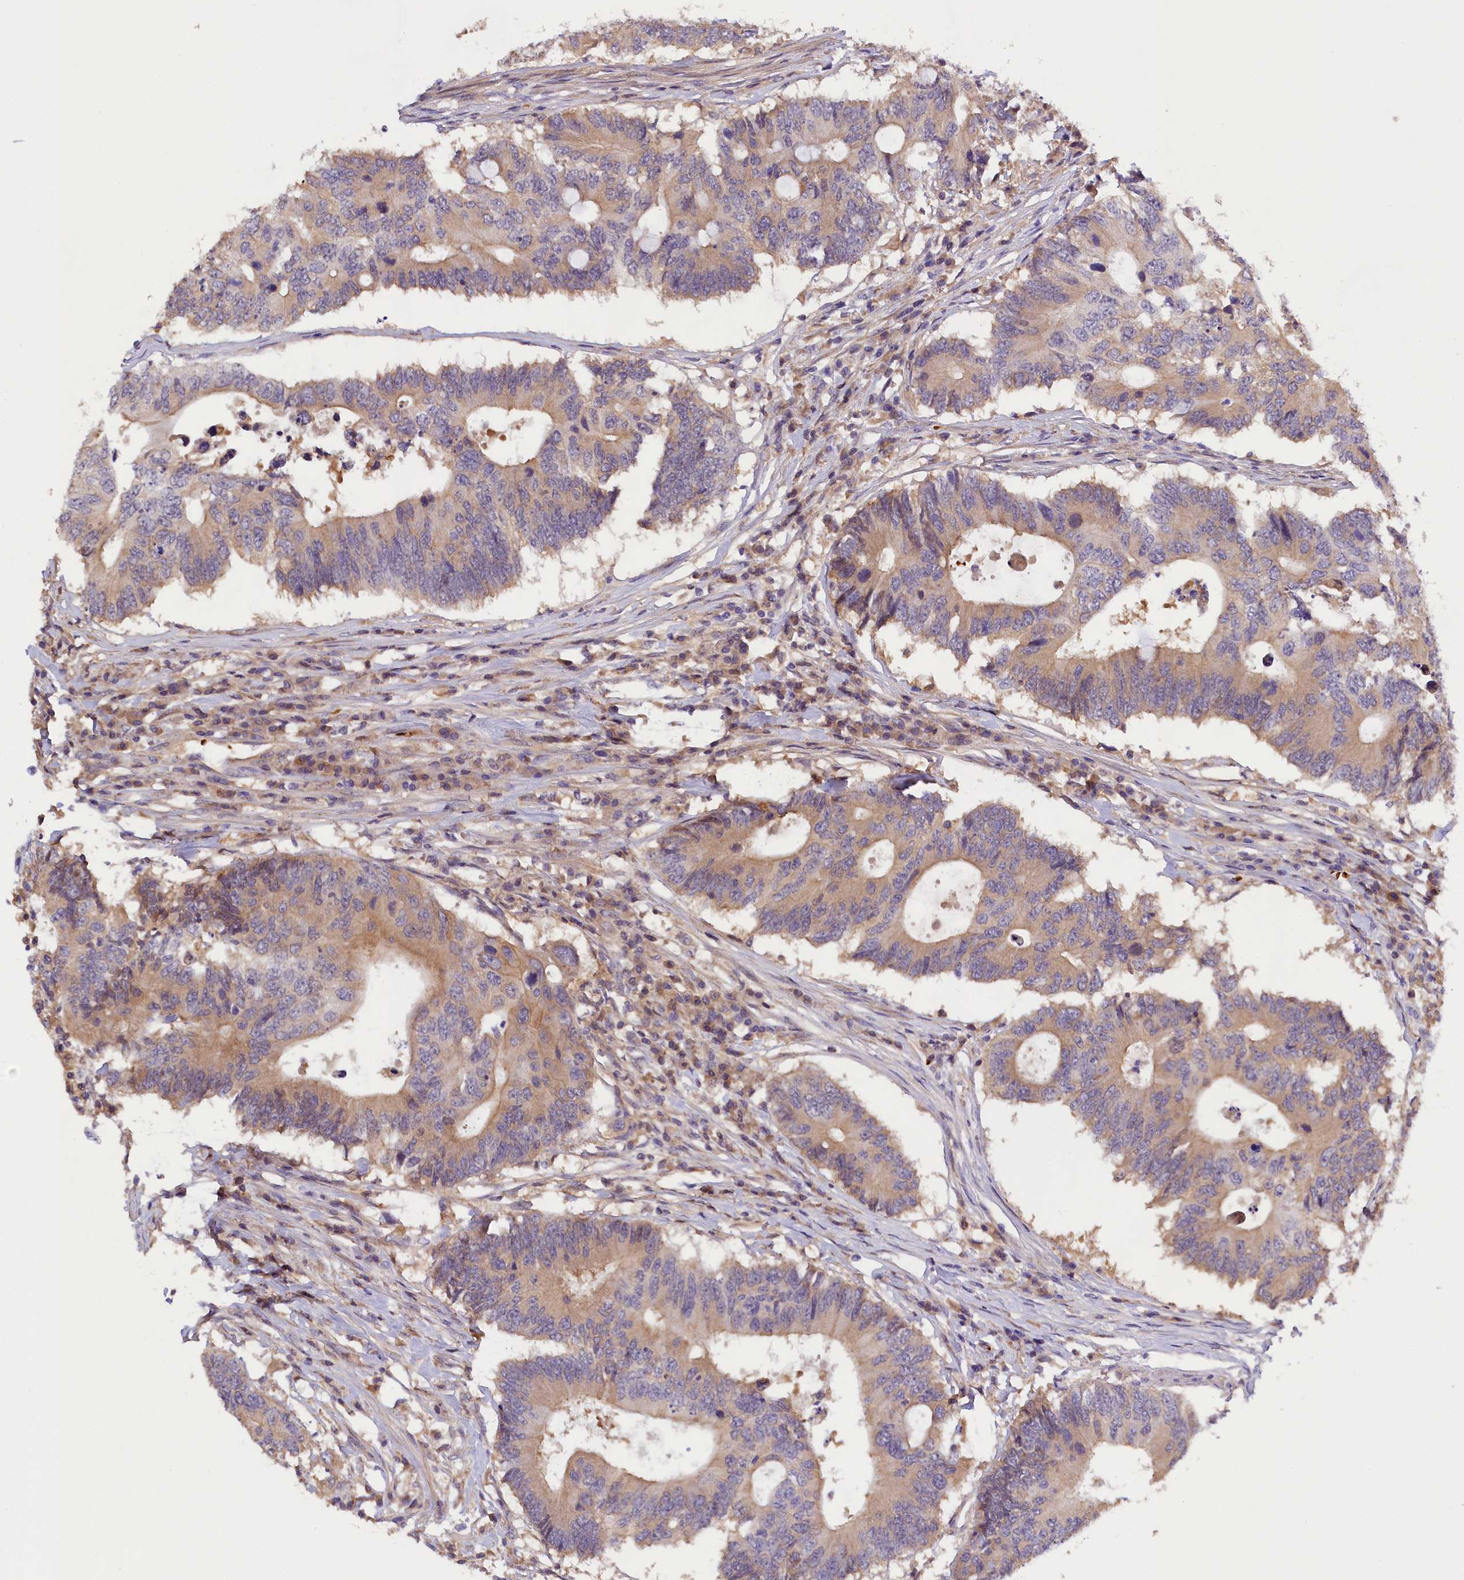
{"staining": {"intensity": "weak", "quantity": ">75%", "location": "cytoplasmic/membranous"}, "tissue": "colorectal cancer", "cell_type": "Tumor cells", "image_type": "cancer", "snomed": [{"axis": "morphology", "description": "Adenocarcinoma, NOS"}, {"axis": "topography", "description": "Colon"}], "caption": "Immunohistochemistry photomicrograph of colorectal adenocarcinoma stained for a protein (brown), which demonstrates low levels of weak cytoplasmic/membranous expression in about >75% of tumor cells.", "gene": "PHAF1", "patient": {"sex": "male", "age": 71}}